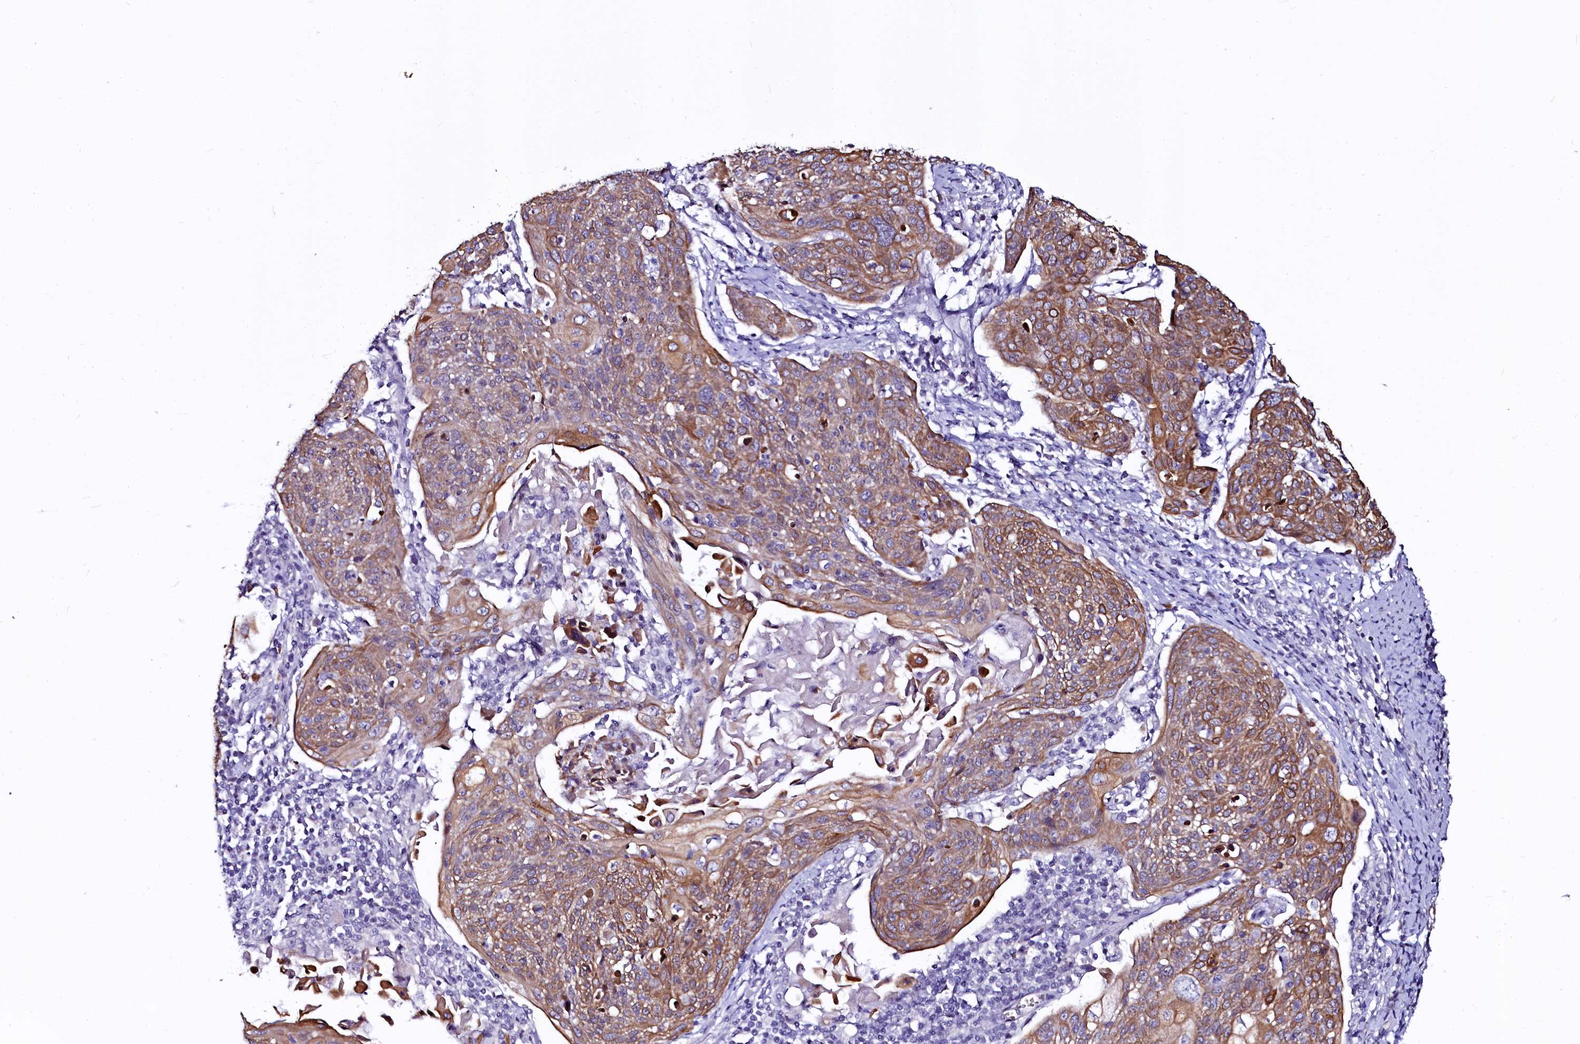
{"staining": {"intensity": "moderate", "quantity": ">75%", "location": "cytoplasmic/membranous"}, "tissue": "cervical cancer", "cell_type": "Tumor cells", "image_type": "cancer", "snomed": [{"axis": "morphology", "description": "Squamous cell carcinoma, NOS"}, {"axis": "topography", "description": "Cervix"}], "caption": "Protein expression analysis of cervical squamous cell carcinoma displays moderate cytoplasmic/membranous expression in approximately >75% of tumor cells.", "gene": "CTDSPL2", "patient": {"sex": "female", "age": 67}}